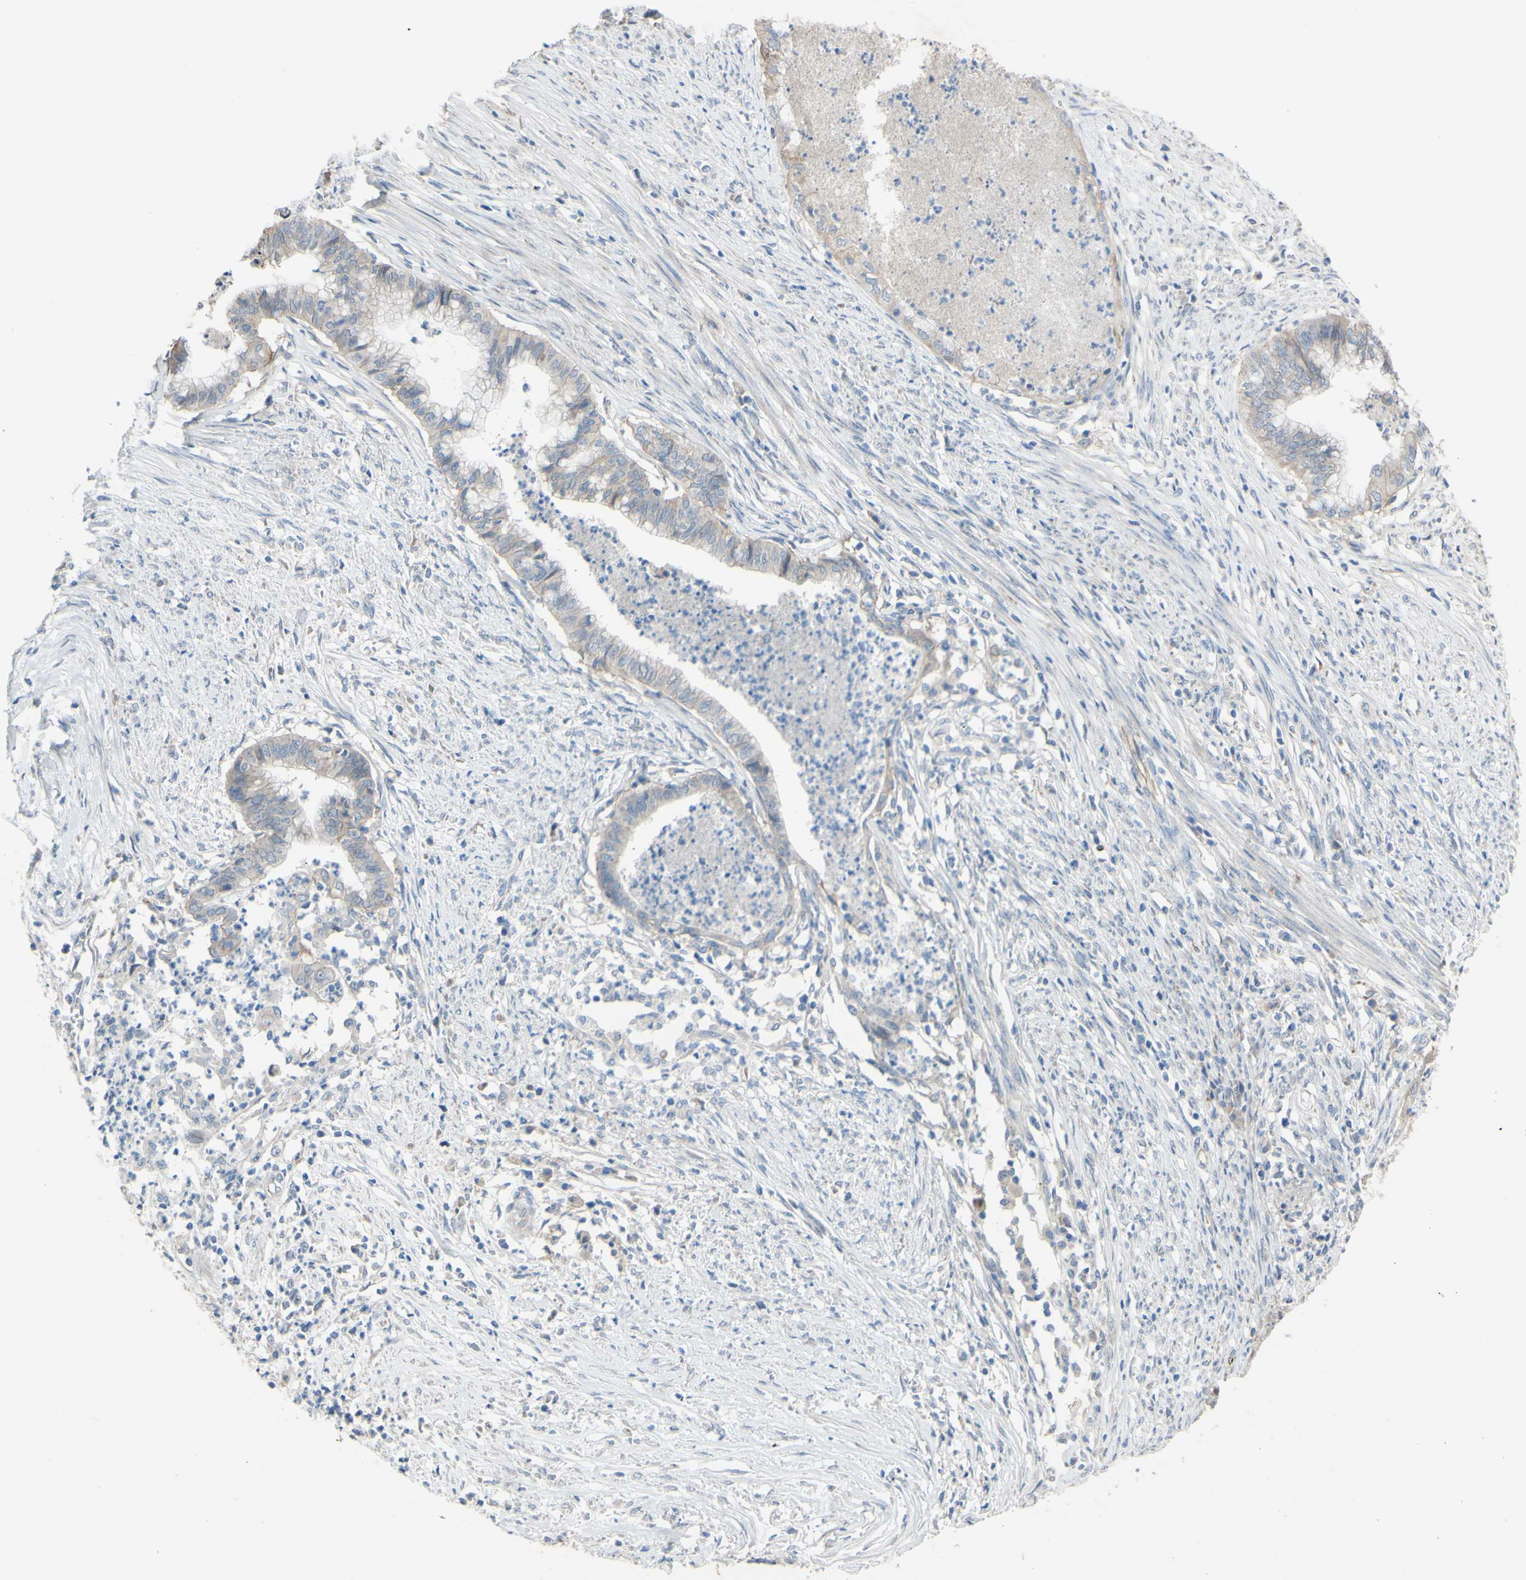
{"staining": {"intensity": "negative", "quantity": "none", "location": "none"}, "tissue": "endometrial cancer", "cell_type": "Tumor cells", "image_type": "cancer", "snomed": [{"axis": "morphology", "description": "Necrosis, NOS"}, {"axis": "morphology", "description": "Adenocarcinoma, NOS"}, {"axis": "topography", "description": "Endometrium"}], "caption": "Endometrial cancer was stained to show a protein in brown. There is no significant expression in tumor cells.", "gene": "CDCP1", "patient": {"sex": "female", "age": 79}}